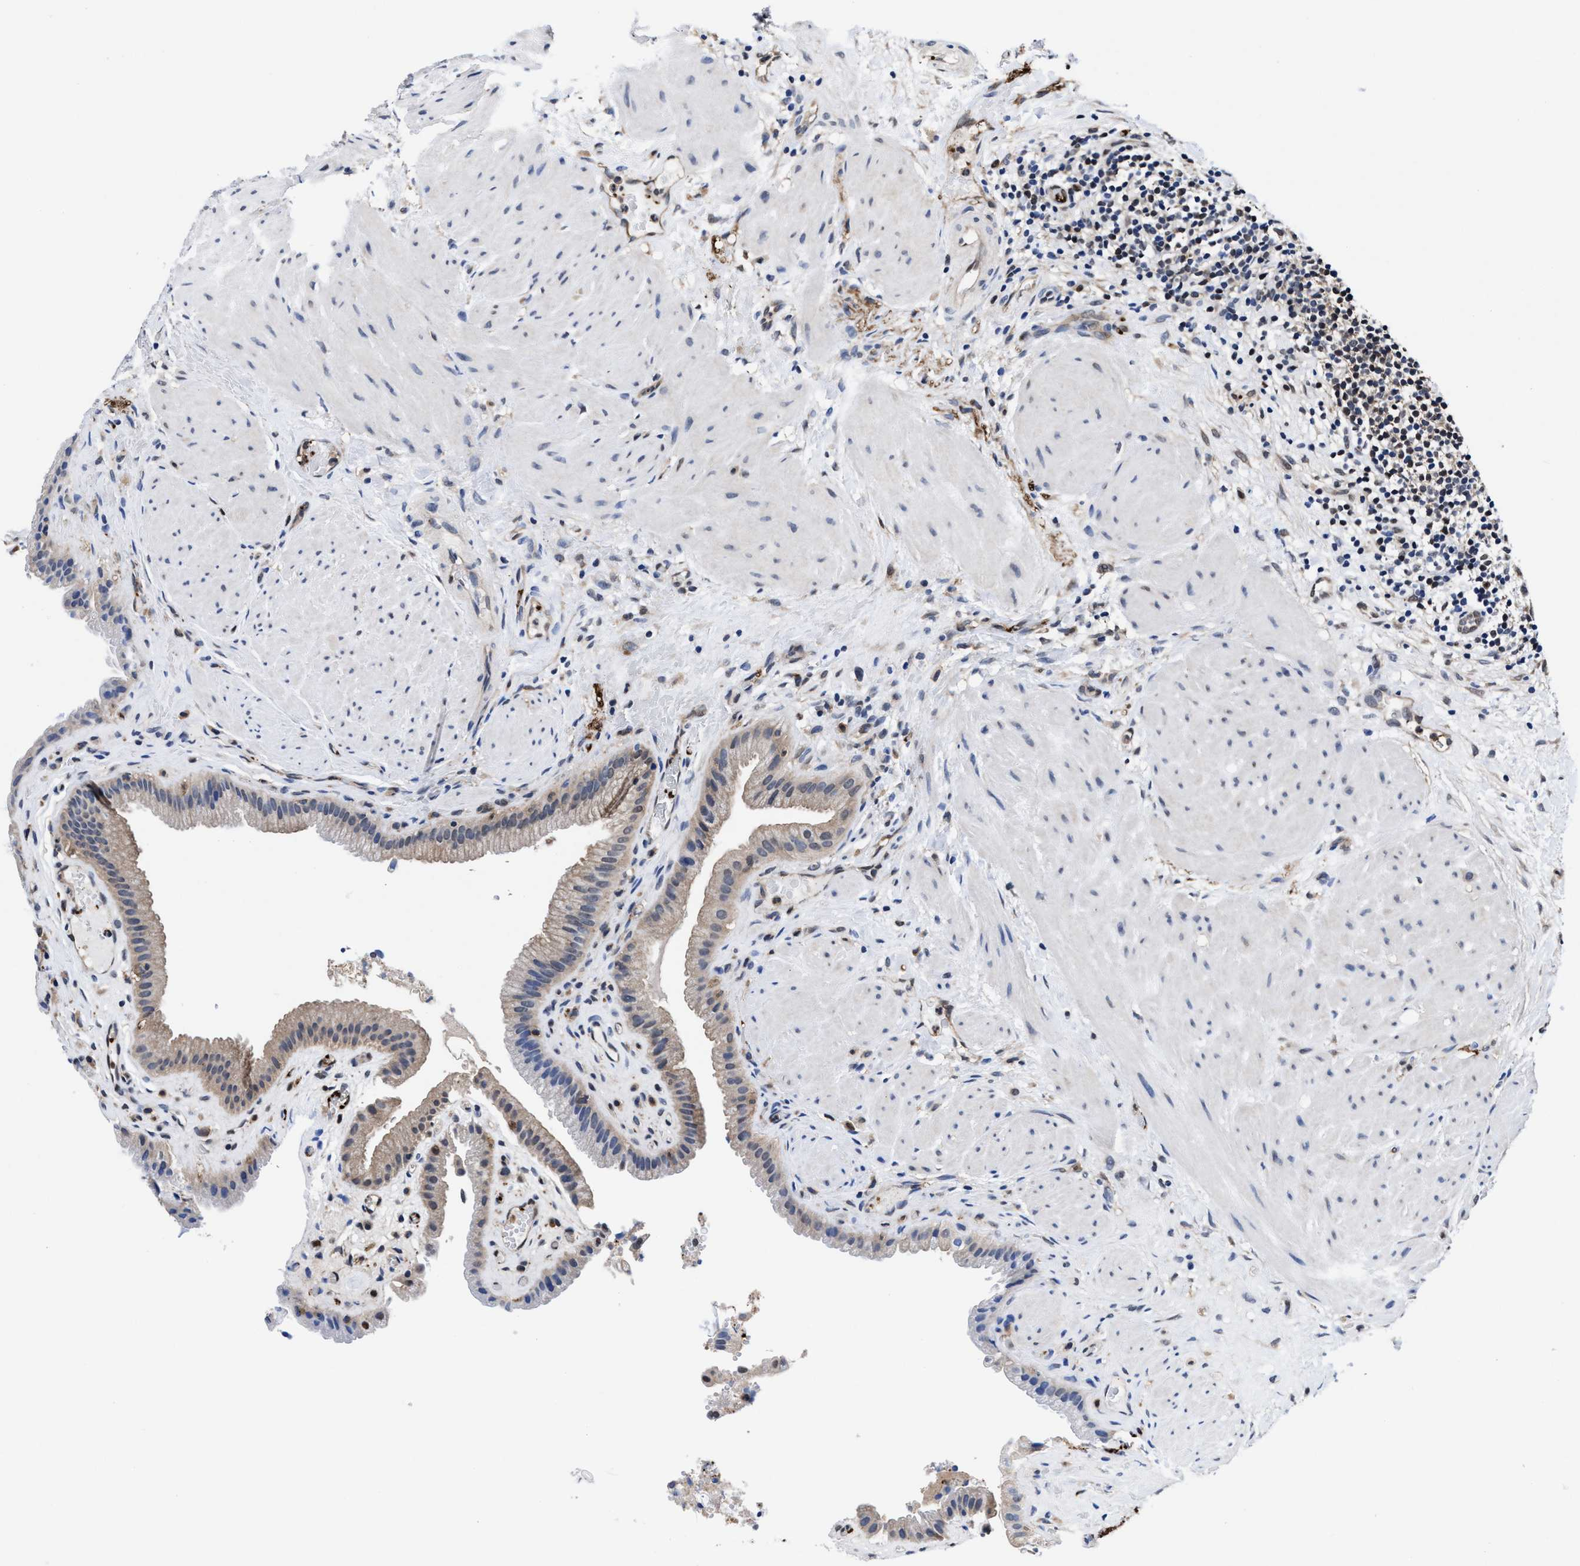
{"staining": {"intensity": "moderate", "quantity": ">75%", "location": "cytoplasmic/membranous"}, "tissue": "gallbladder", "cell_type": "Glandular cells", "image_type": "normal", "snomed": [{"axis": "morphology", "description": "Normal tissue, NOS"}, {"axis": "topography", "description": "Gallbladder"}], "caption": "The histopathology image demonstrates immunohistochemical staining of unremarkable gallbladder. There is moderate cytoplasmic/membranous staining is present in about >75% of glandular cells.", "gene": "ACLY", "patient": {"sex": "male", "age": 49}}